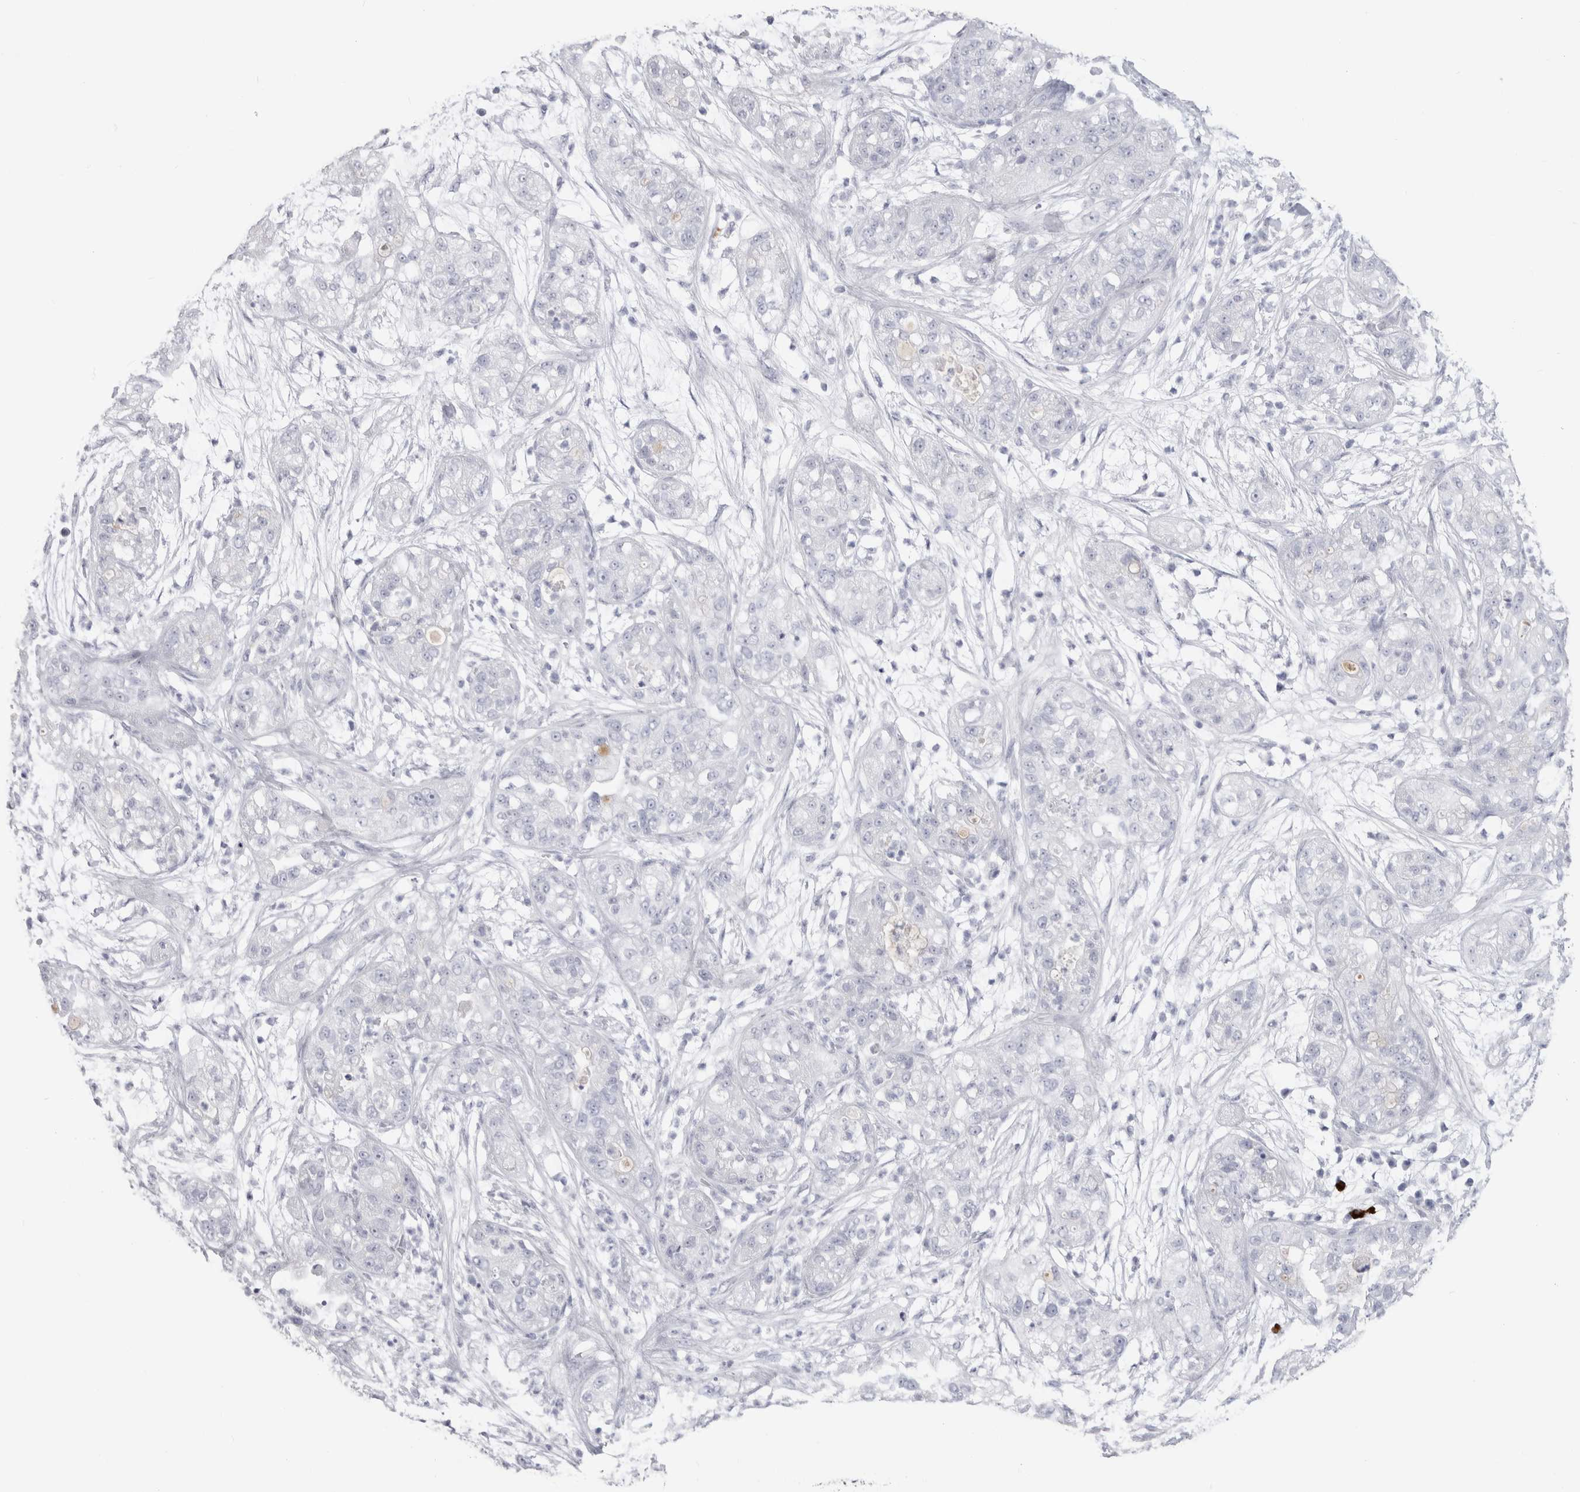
{"staining": {"intensity": "negative", "quantity": "none", "location": "none"}, "tissue": "pancreatic cancer", "cell_type": "Tumor cells", "image_type": "cancer", "snomed": [{"axis": "morphology", "description": "Adenocarcinoma, NOS"}, {"axis": "topography", "description": "Pancreas"}], "caption": "An immunohistochemistry (IHC) micrograph of pancreatic adenocarcinoma is shown. There is no staining in tumor cells of pancreatic adenocarcinoma.", "gene": "CDH17", "patient": {"sex": "female", "age": 78}}